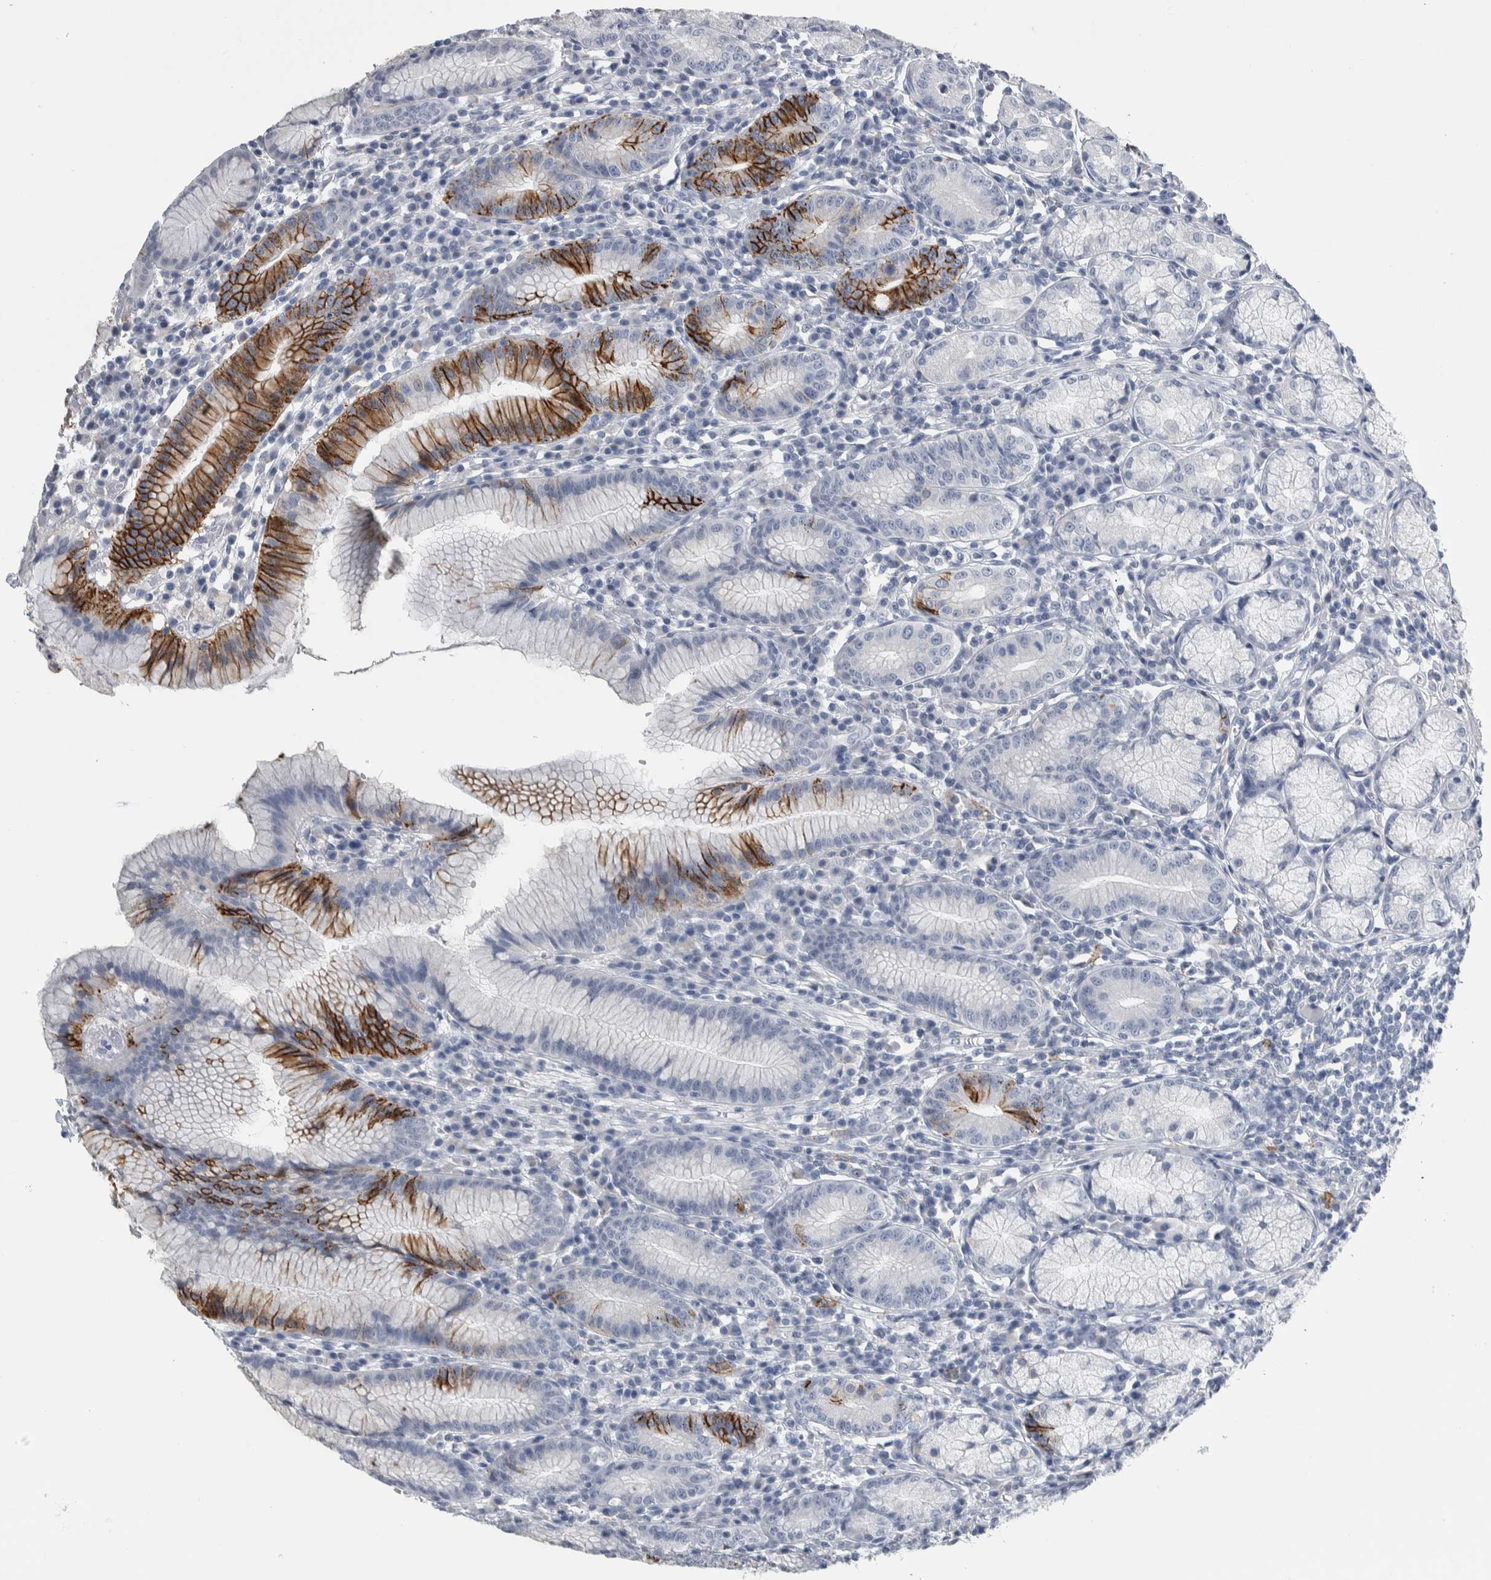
{"staining": {"intensity": "strong", "quantity": "<25%", "location": "cytoplasmic/membranous"}, "tissue": "stomach", "cell_type": "Glandular cells", "image_type": "normal", "snomed": [{"axis": "morphology", "description": "Normal tissue, NOS"}, {"axis": "topography", "description": "Stomach"}], "caption": "Approximately <25% of glandular cells in unremarkable human stomach demonstrate strong cytoplasmic/membranous protein expression as visualized by brown immunohistochemical staining.", "gene": "CDH17", "patient": {"sex": "male", "age": 55}}